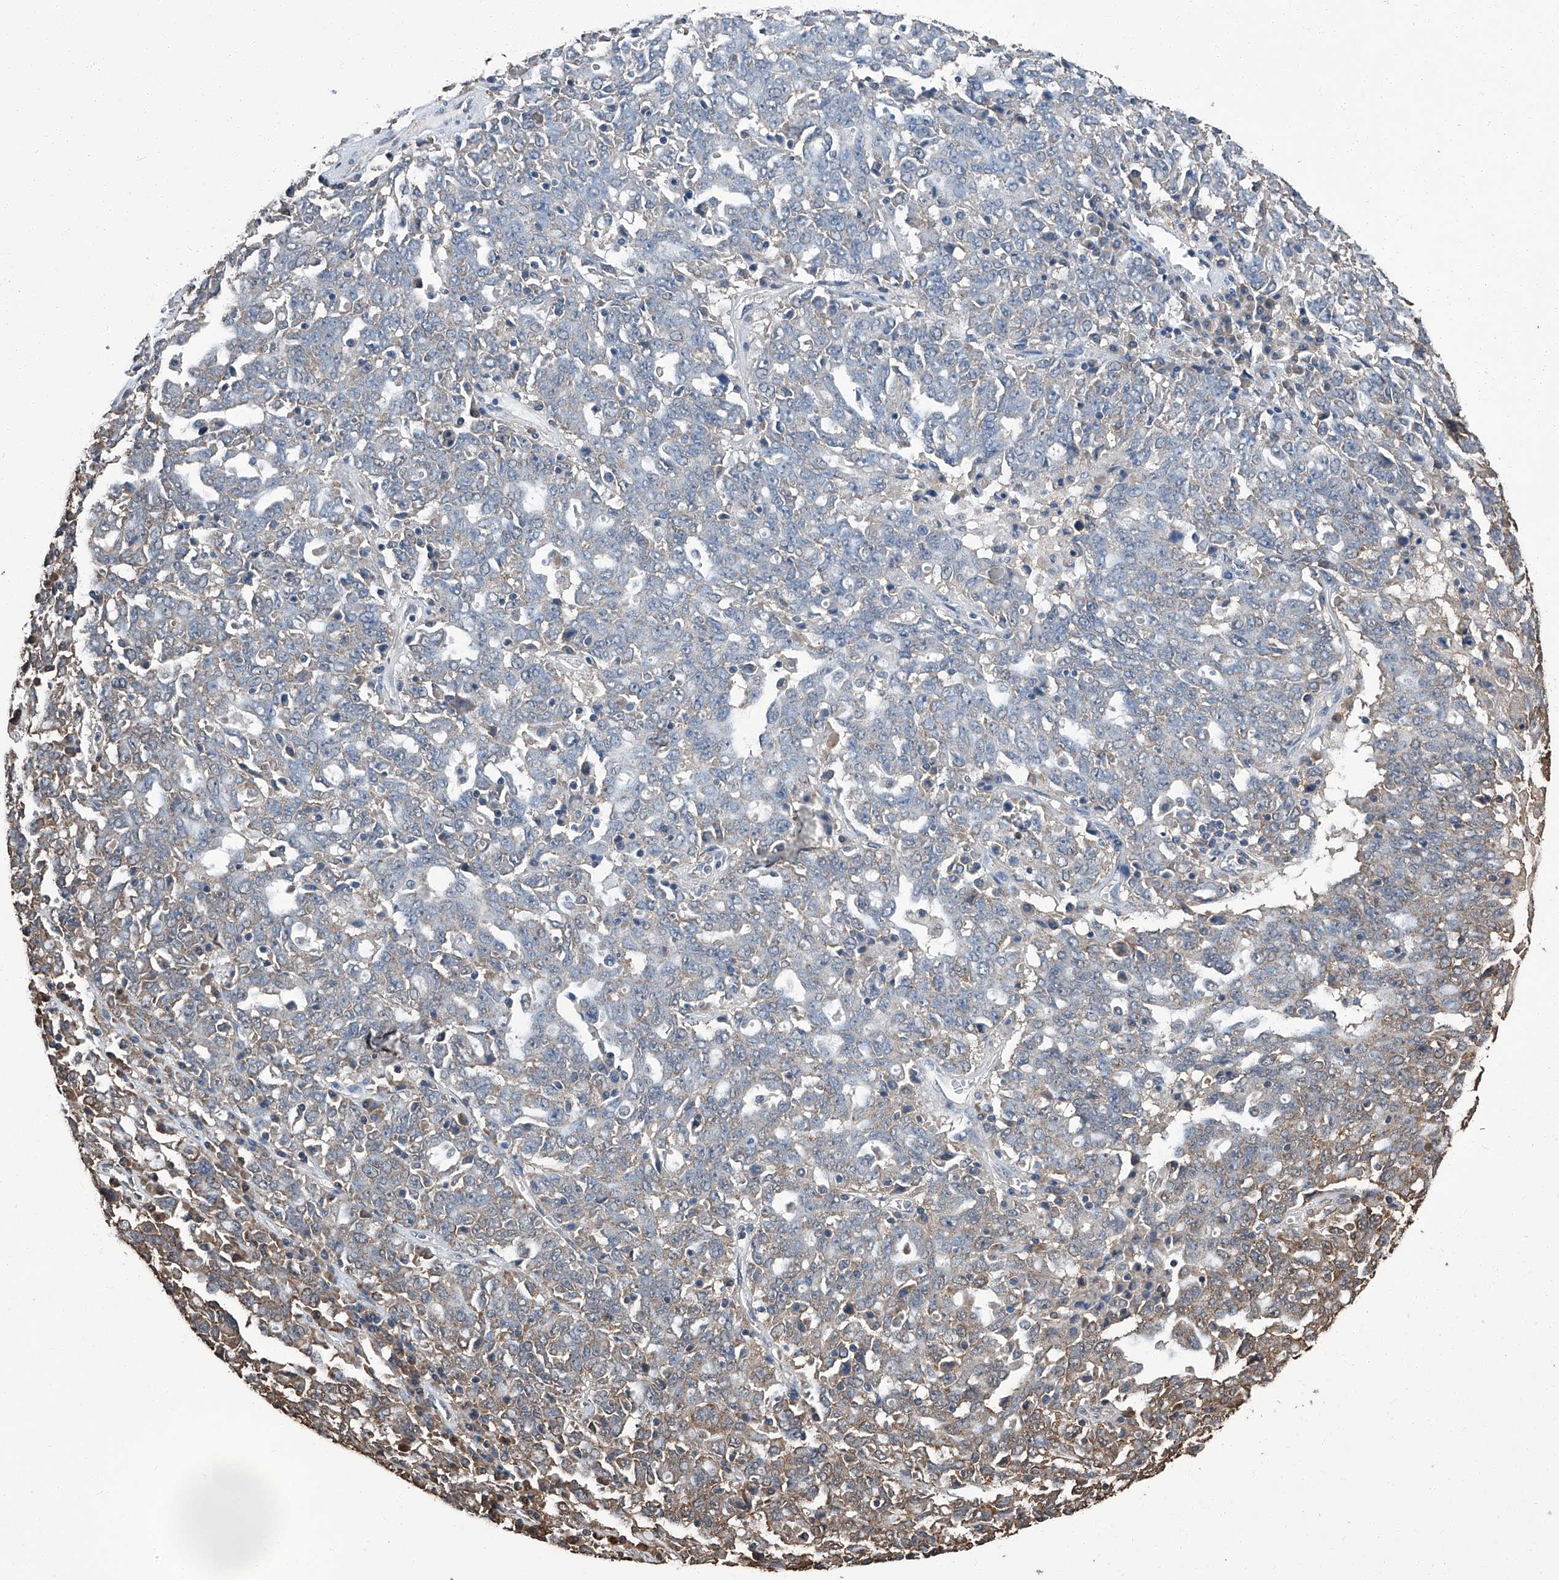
{"staining": {"intensity": "moderate", "quantity": "<25%", "location": "cytoplasmic/membranous"}, "tissue": "ovarian cancer", "cell_type": "Tumor cells", "image_type": "cancer", "snomed": [{"axis": "morphology", "description": "Carcinoma, endometroid"}, {"axis": "topography", "description": "Ovary"}], "caption": "Immunohistochemical staining of ovarian endometroid carcinoma demonstrates low levels of moderate cytoplasmic/membranous protein staining in about <25% of tumor cells.", "gene": "STARD7", "patient": {"sex": "female", "age": 62}}